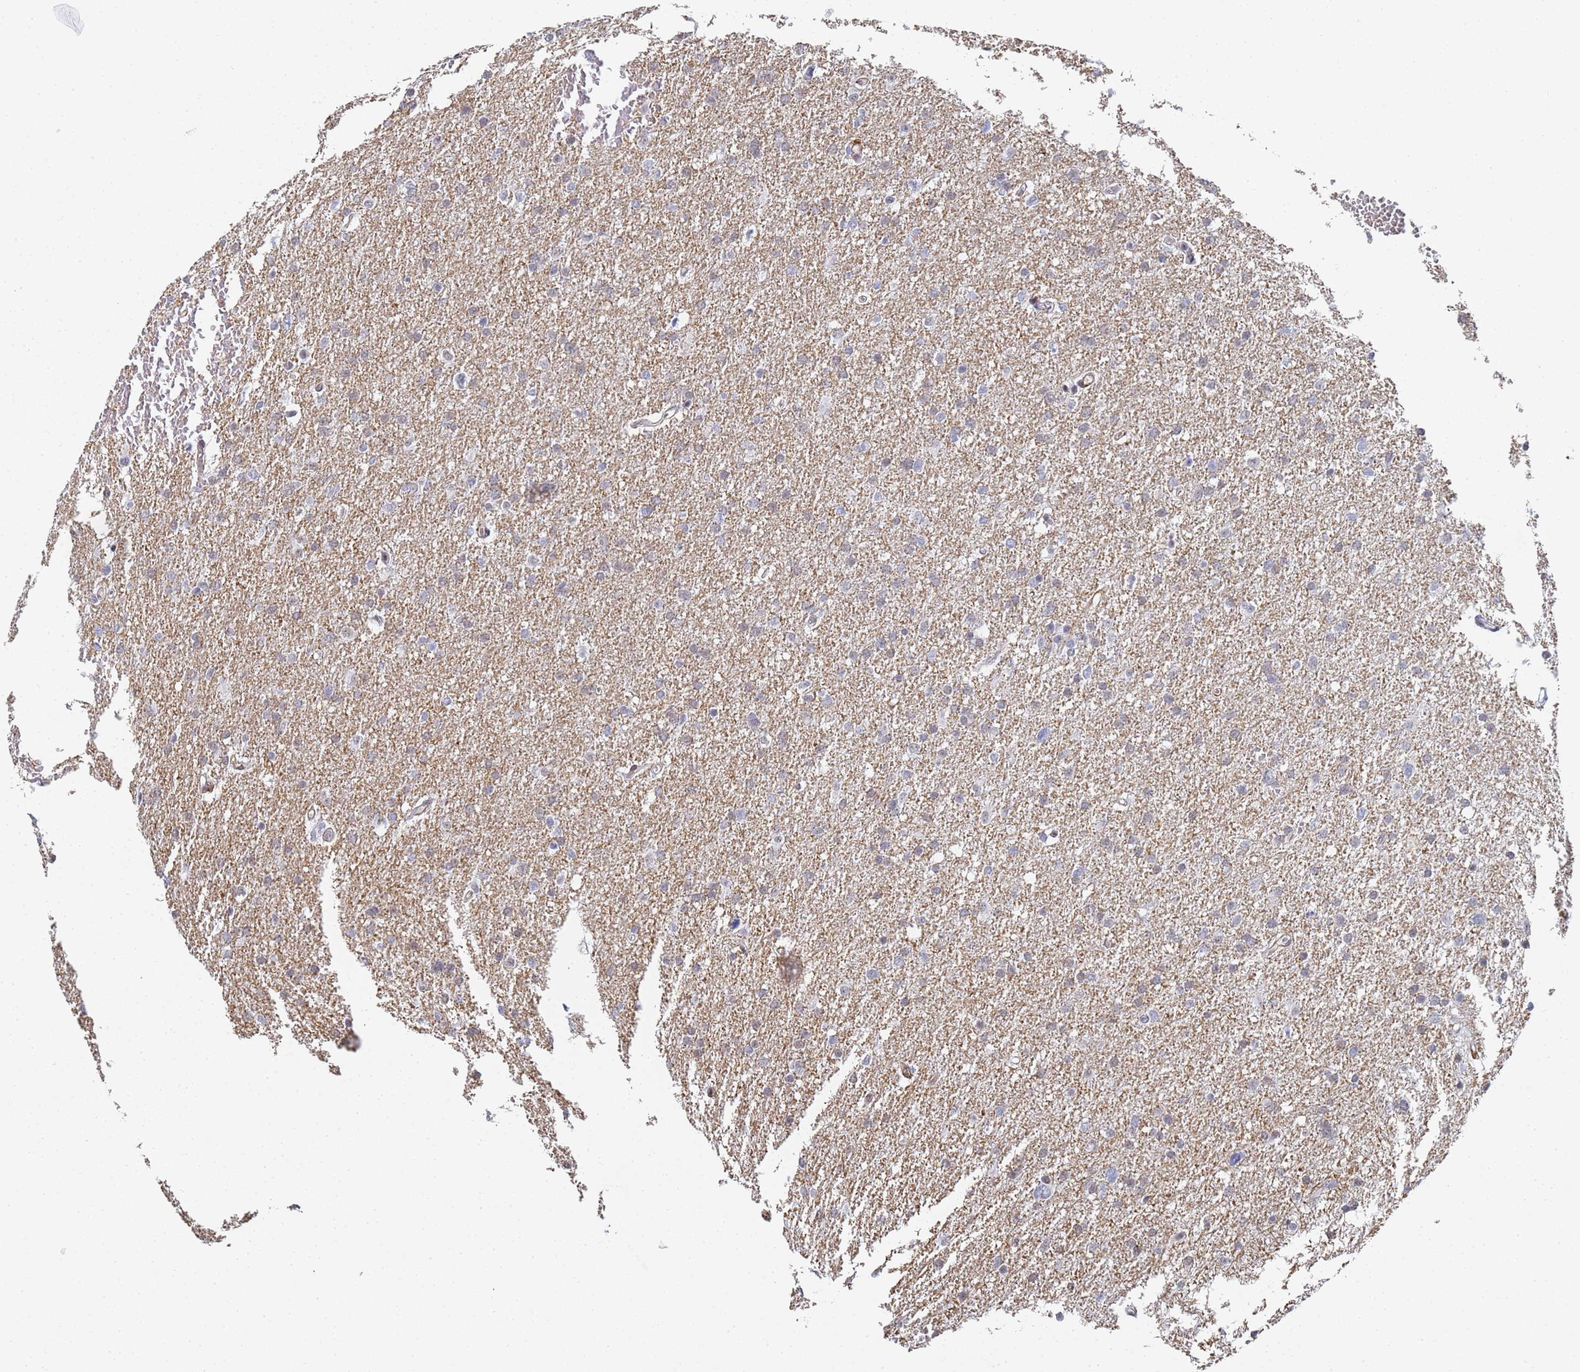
{"staining": {"intensity": "negative", "quantity": "none", "location": "none"}, "tissue": "glioma", "cell_type": "Tumor cells", "image_type": "cancer", "snomed": [{"axis": "morphology", "description": "Glioma, malignant, High grade"}, {"axis": "topography", "description": "Cerebral cortex"}], "caption": "Image shows no protein expression in tumor cells of malignant glioma (high-grade) tissue.", "gene": "PRRT4", "patient": {"sex": "female", "age": 36}}